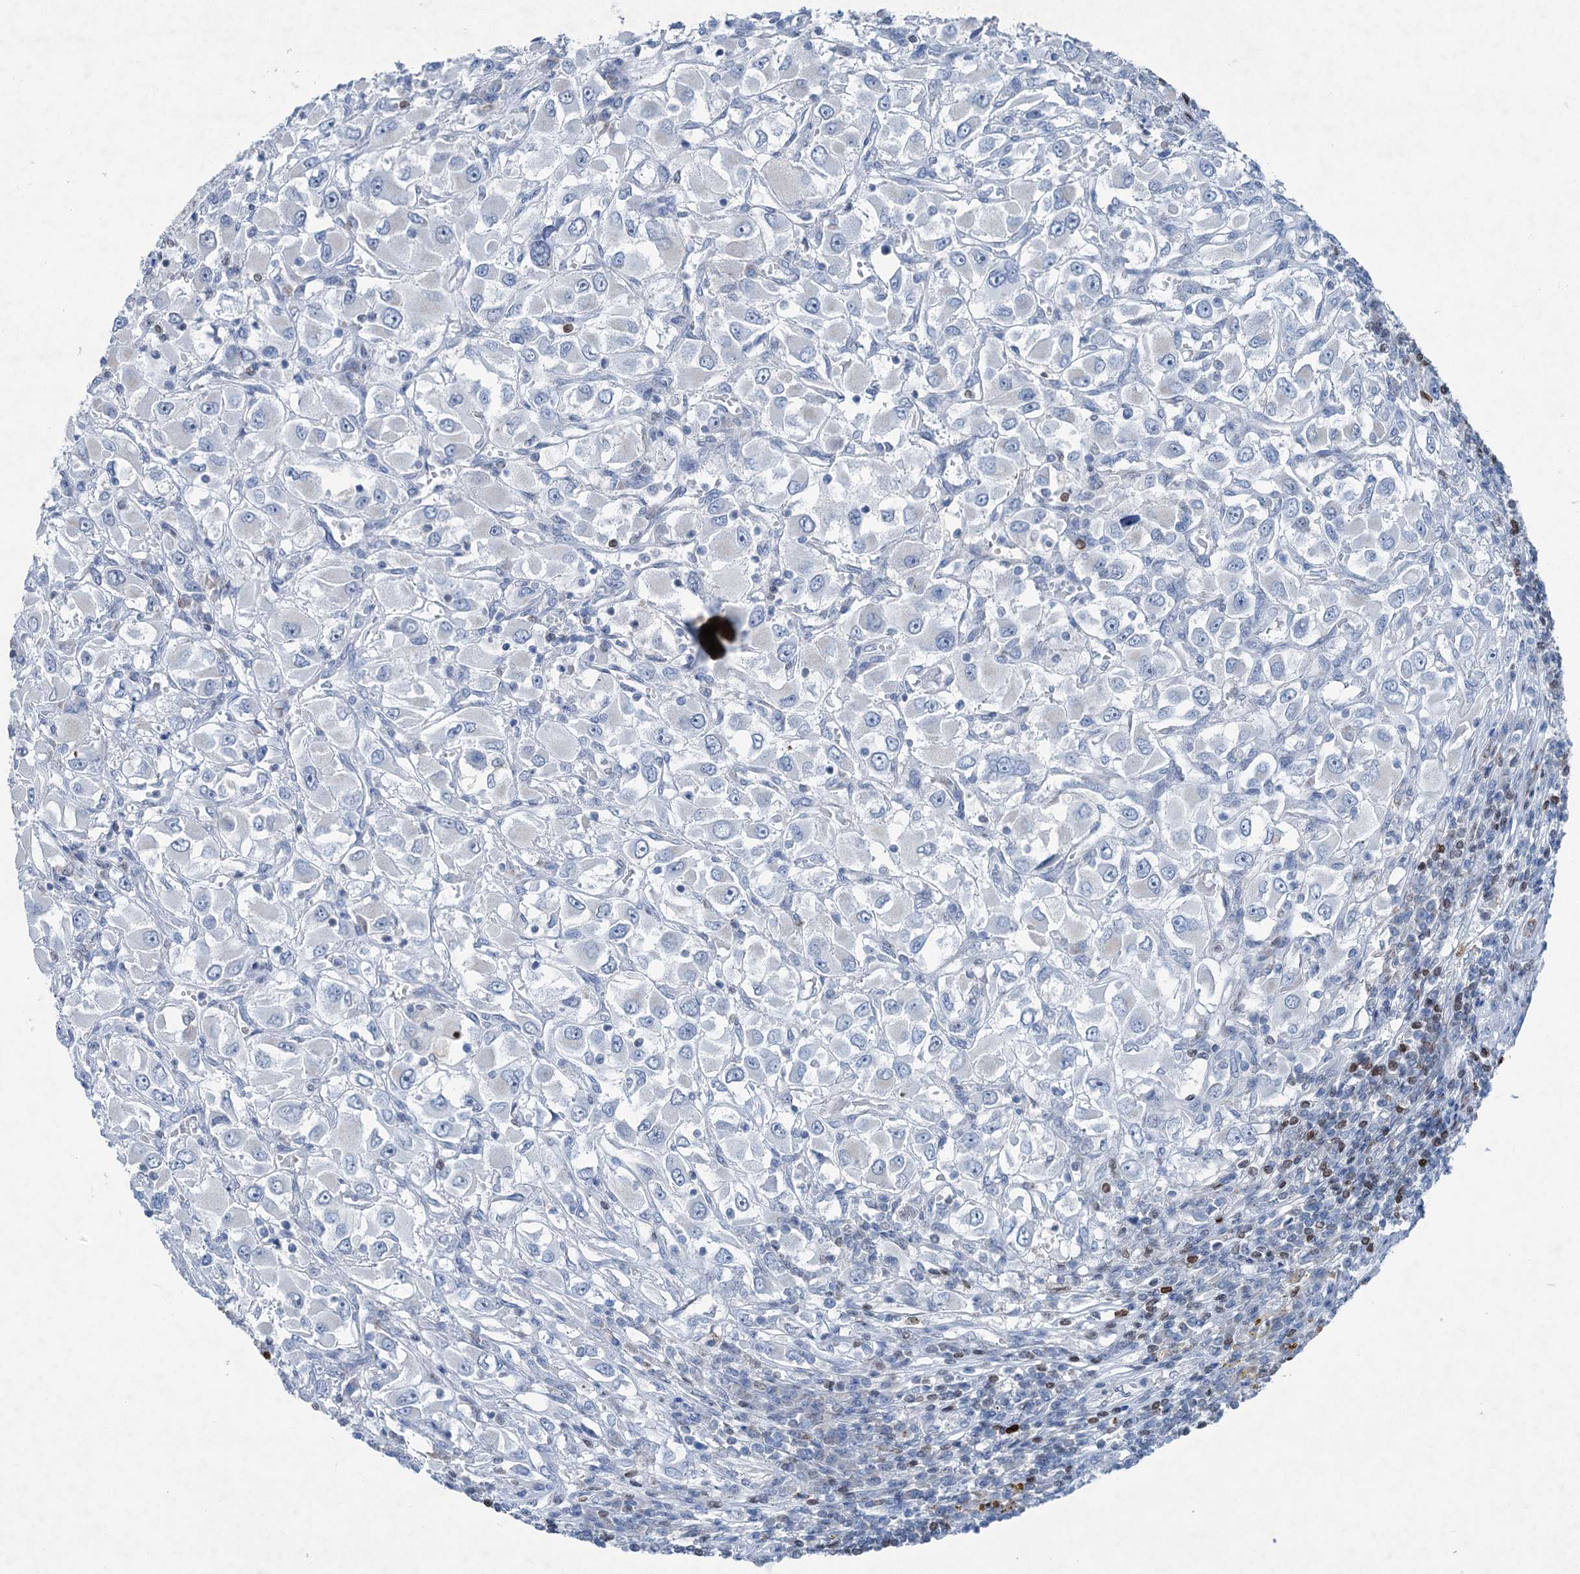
{"staining": {"intensity": "negative", "quantity": "none", "location": "none"}, "tissue": "renal cancer", "cell_type": "Tumor cells", "image_type": "cancer", "snomed": [{"axis": "morphology", "description": "Adenocarcinoma, NOS"}, {"axis": "topography", "description": "Kidney"}], "caption": "Photomicrograph shows no significant protein staining in tumor cells of adenocarcinoma (renal).", "gene": "ELP4", "patient": {"sex": "female", "age": 52}}